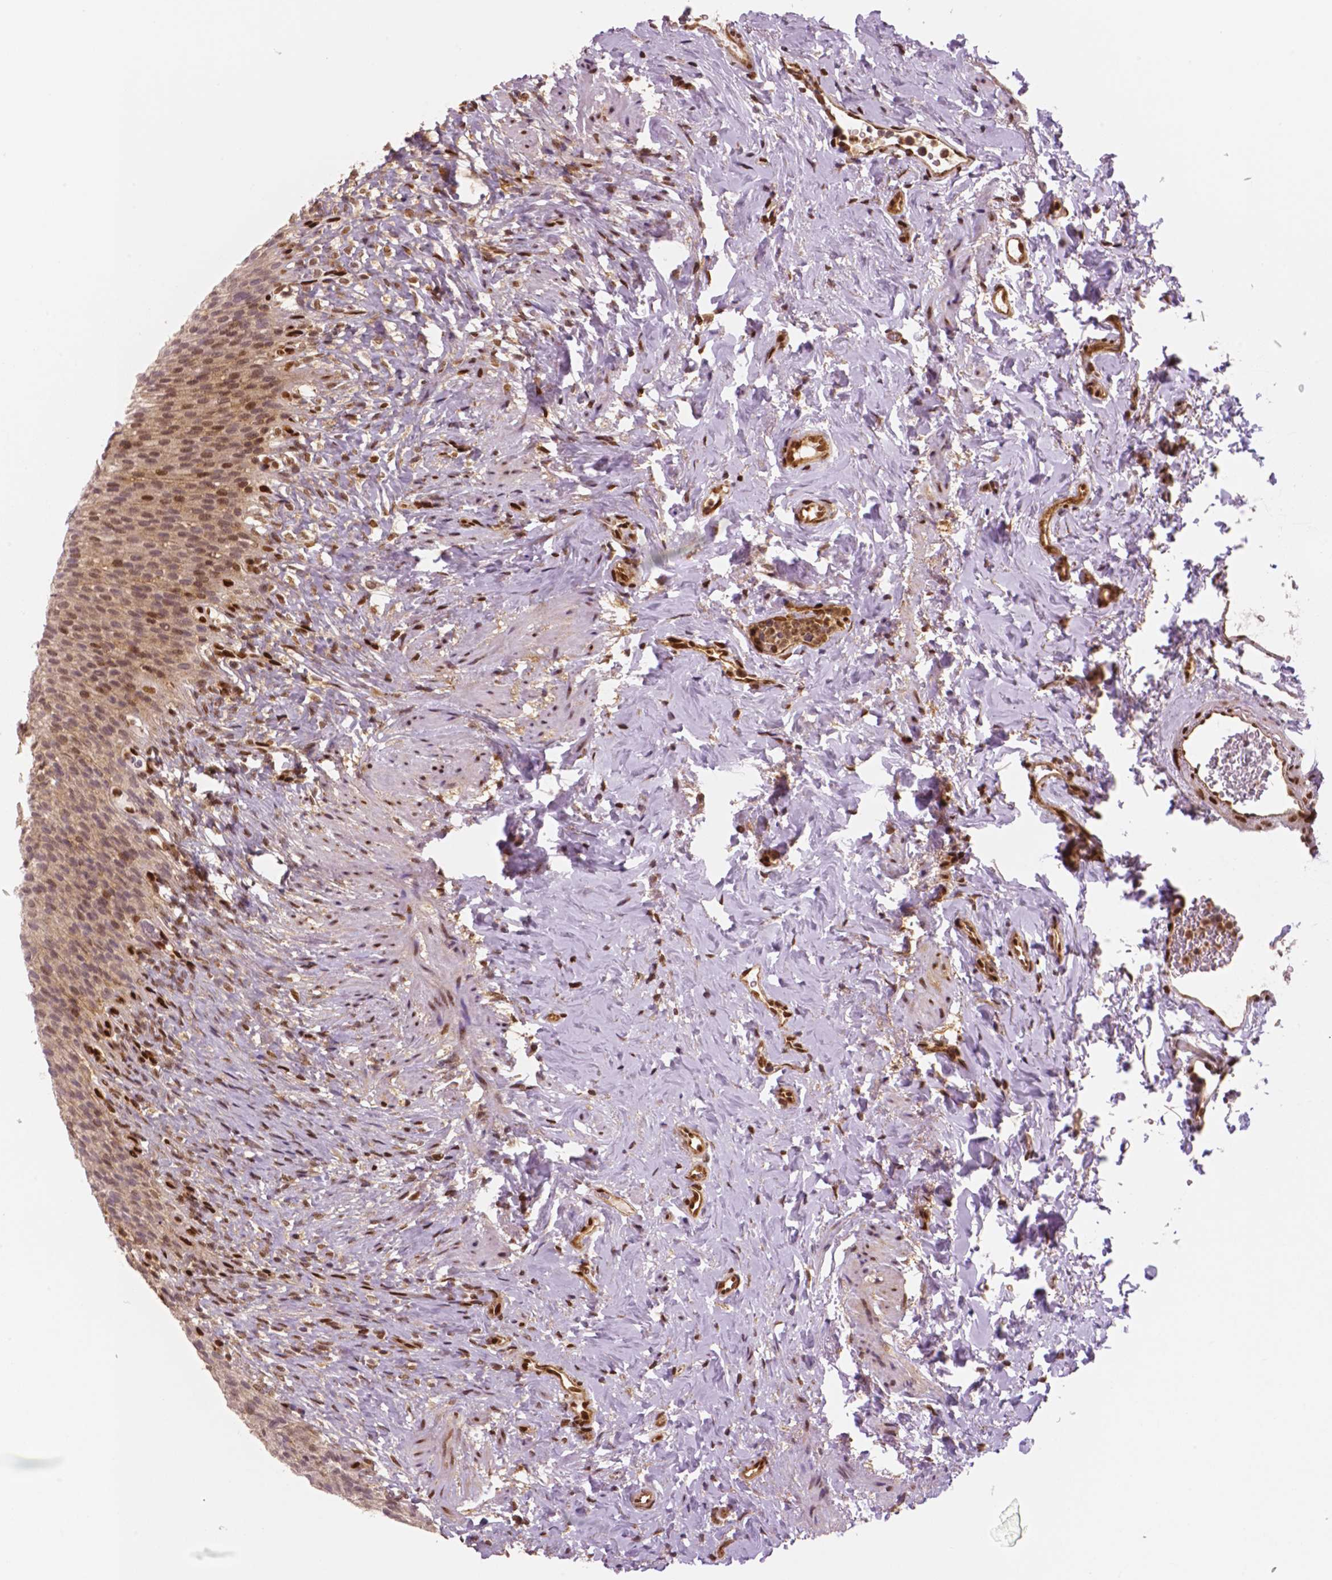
{"staining": {"intensity": "moderate", "quantity": ">75%", "location": "cytoplasmic/membranous,nuclear"}, "tissue": "urinary bladder", "cell_type": "Urothelial cells", "image_type": "normal", "snomed": [{"axis": "morphology", "description": "Normal tissue, NOS"}, {"axis": "topography", "description": "Urinary bladder"}, {"axis": "topography", "description": "Prostate"}], "caption": "Immunohistochemical staining of normal human urinary bladder exhibits moderate cytoplasmic/membranous,nuclear protein positivity in approximately >75% of urothelial cells.", "gene": "STAT3", "patient": {"sex": "male", "age": 76}}